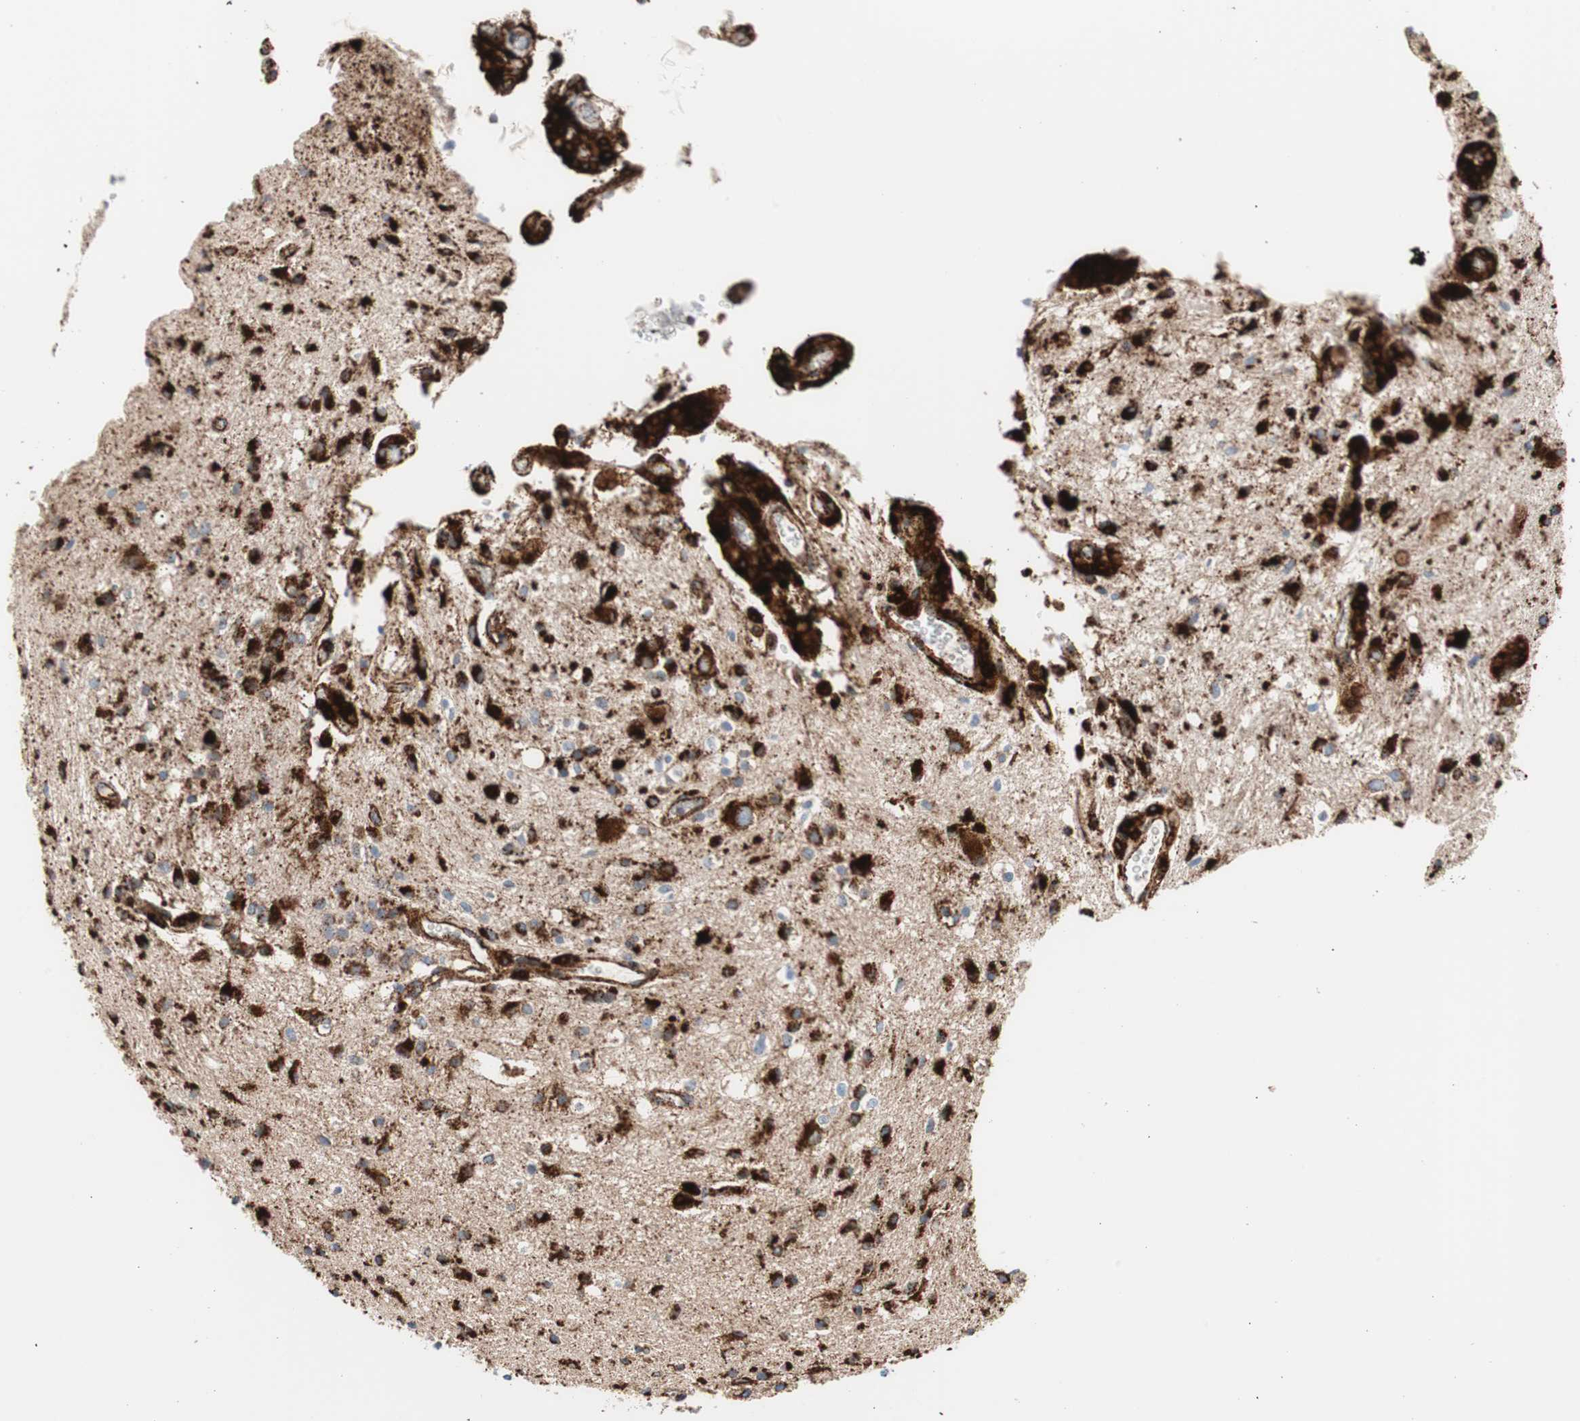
{"staining": {"intensity": "strong", "quantity": ">75%", "location": "cytoplasmic/membranous"}, "tissue": "glioma", "cell_type": "Tumor cells", "image_type": "cancer", "snomed": [{"axis": "morphology", "description": "Glioma, malignant, High grade"}, {"axis": "topography", "description": "Brain"}], "caption": "A brown stain labels strong cytoplasmic/membranous expression of a protein in human high-grade glioma (malignant) tumor cells. The staining is performed using DAB (3,3'-diaminobenzidine) brown chromogen to label protein expression. The nuclei are counter-stained blue using hematoxylin.", "gene": "LAMP1", "patient": {"sex": "male", "age": 47}}